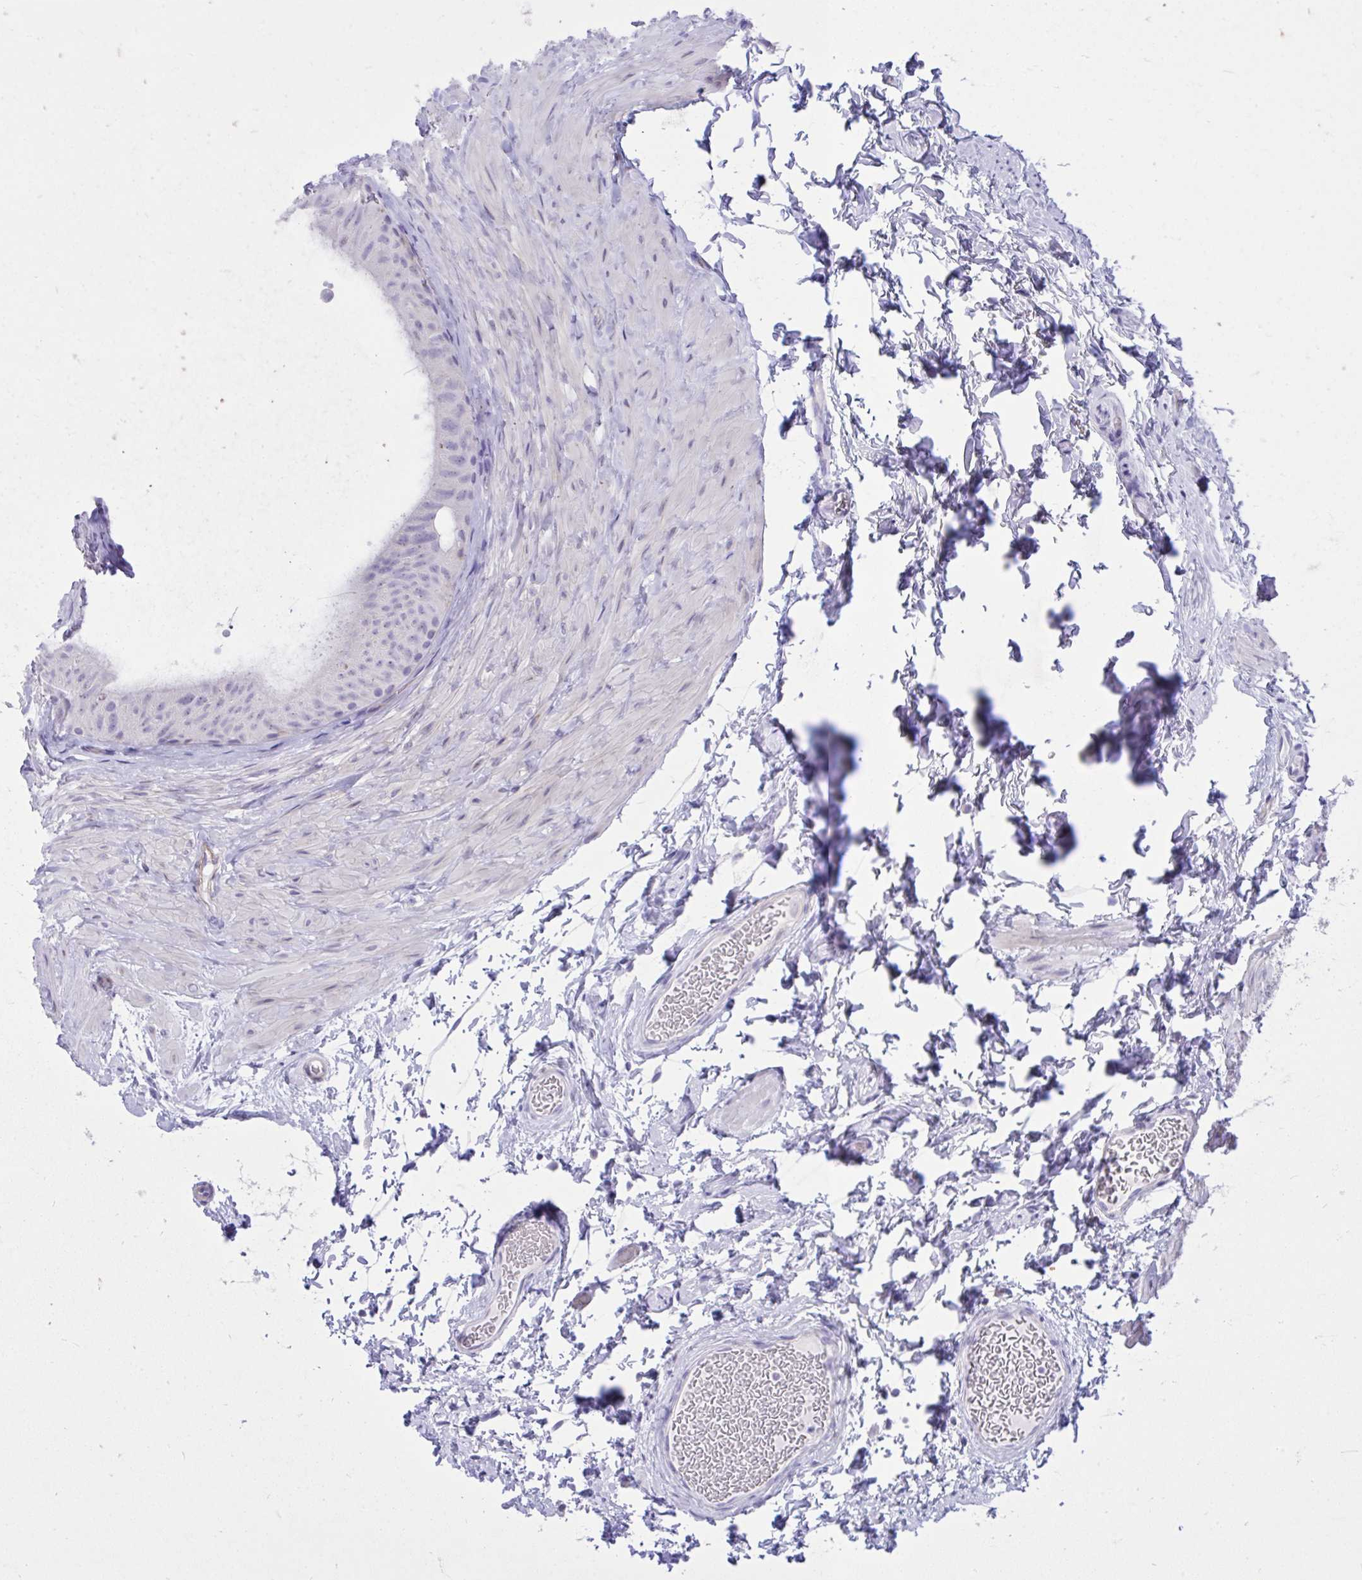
{"staining": {"intensity": "negative", "quantity": "none", "location": "none"}, "tissue": "epididymis", "cell_type": "Glandular cells", "image_type": "normal", "snomed": [{"axis": "morphology", "description": "Normal tissue, NOS"}, {"axis": "topography", "description": "Epididymis, spermatic cord, NOS"}, {"axis": "topography", "description": "Epididymis"}], "caption": "This is a histopathology image of IHC staining of unremarkable epididymis, which shows no expression in glandular cells. Brightfield microscopy of IHC stained with DAB (3,3'-diaminobenzidine) (brown) and hematoxylin (blue), captured at high magnification.", "gene": "GPRIN3", "patient": {"sex": "male", "age": 31}}